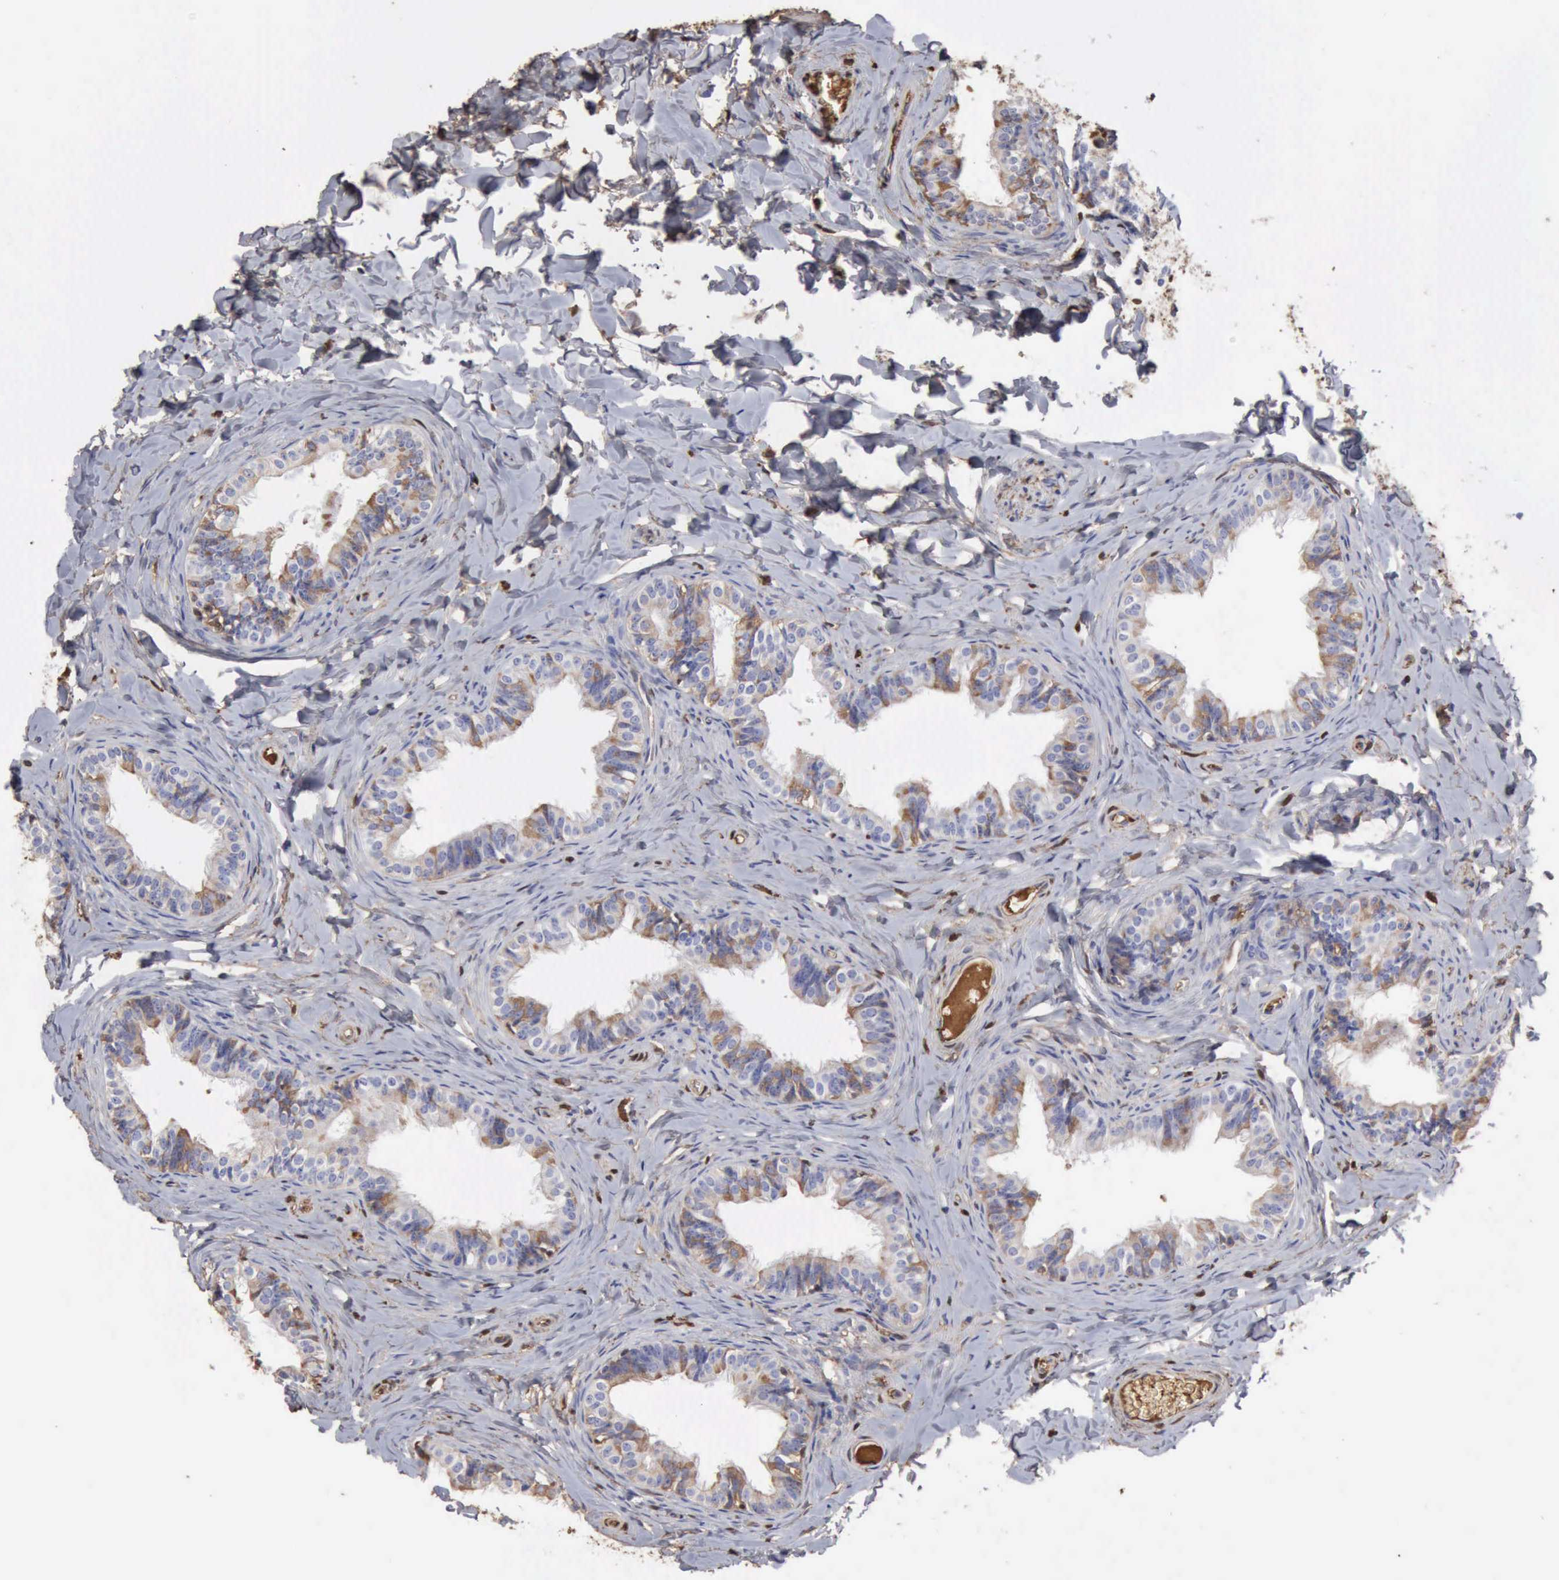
{"staining": {"intensity": "weak", "quantity": "<25%", "location": "cytoplasmic/membranous"}, "tissue": "epididymis", "cell_type": "Glandular cells", "image_type": "normal", "snomed": [{"axis": "morphology", "description": "Normal tissue, NOS"}, {"axis": "topography", "description": "Epididymis"}], "caption": "Glandular cells are negative for protein expression in benign human epididymis.", "gene": "SERPINA1", "patient": {"sex": "male", "age": 26}}